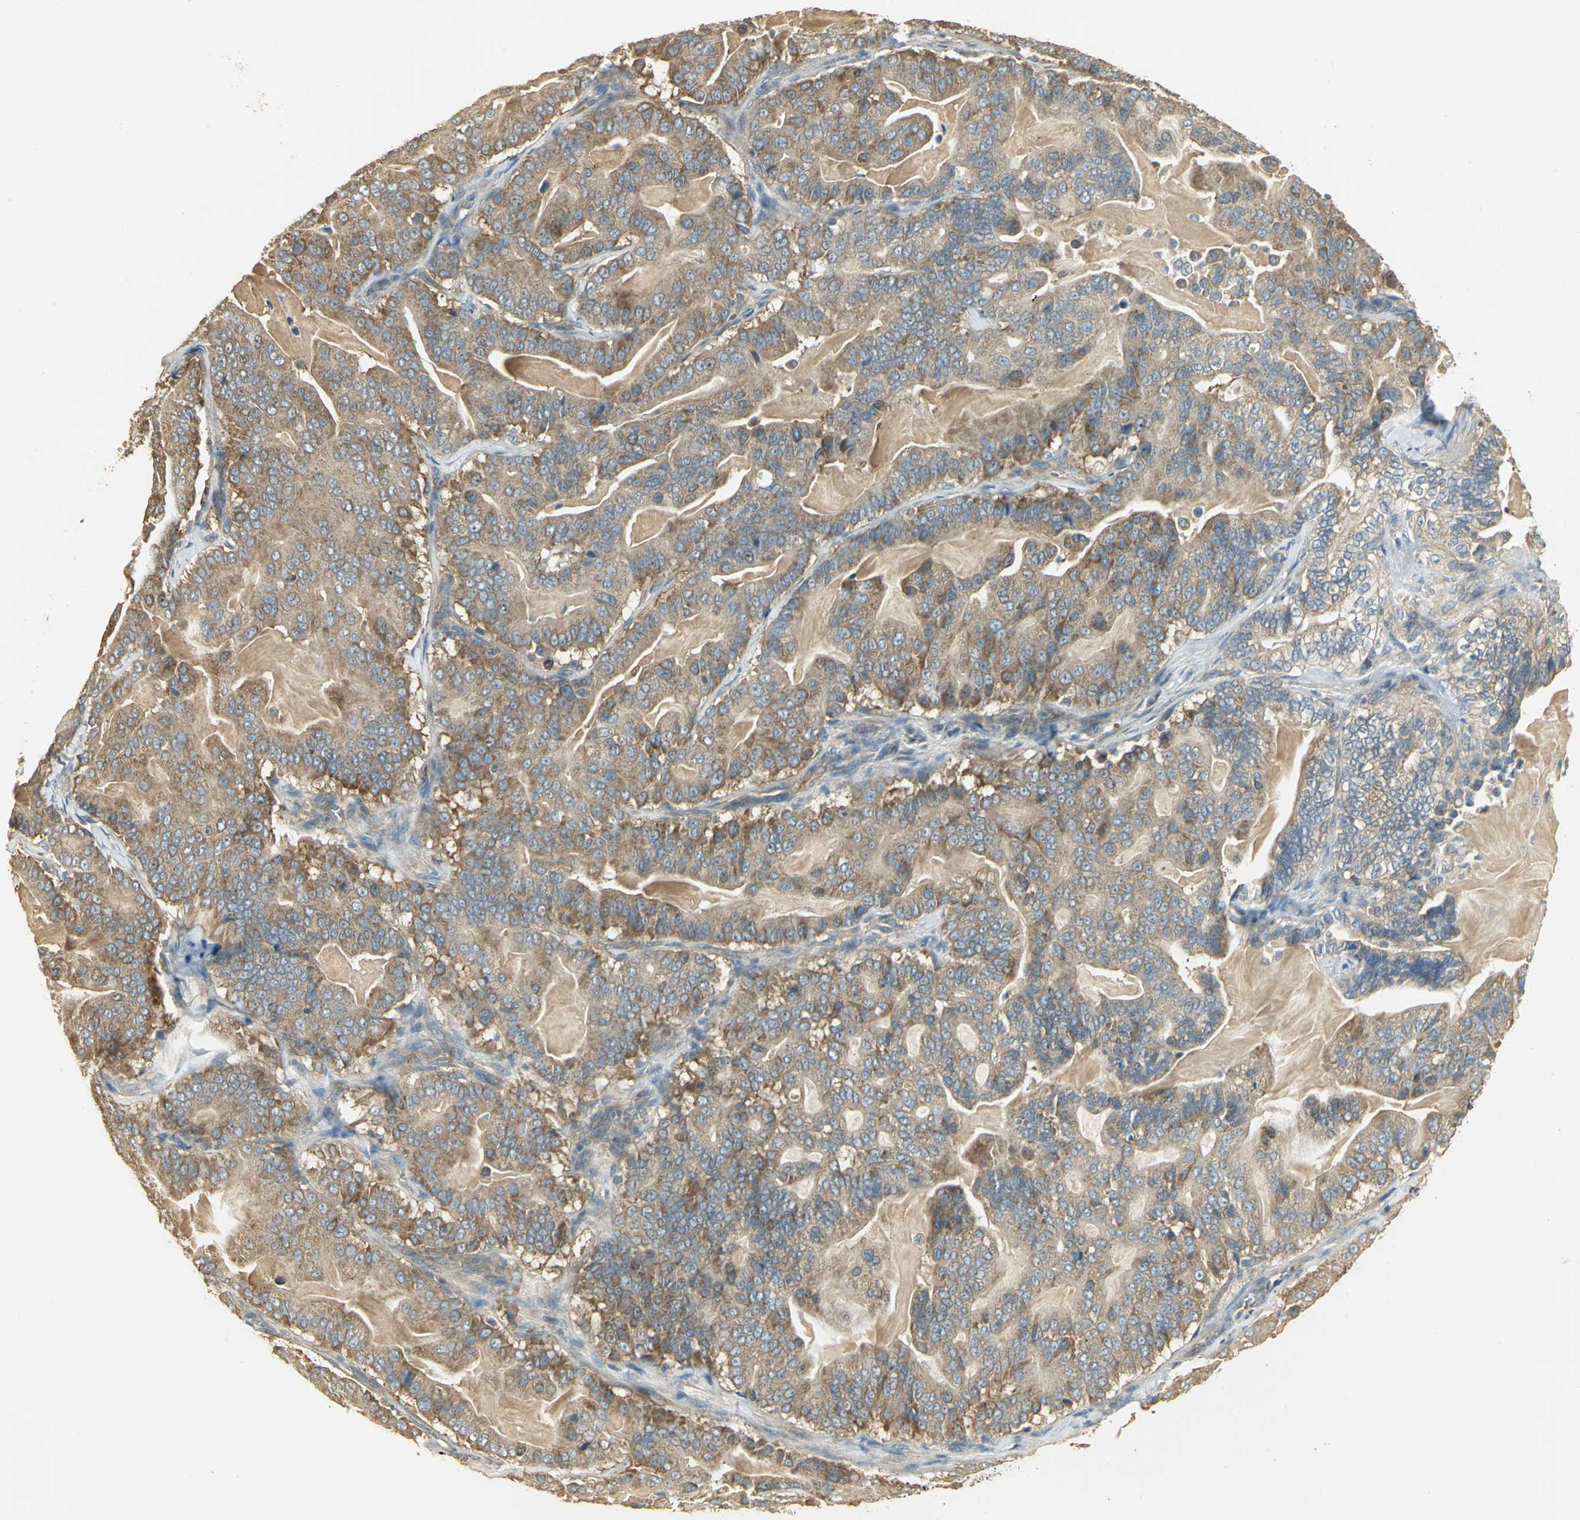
{"staining": {"intensity": "moderate", "quantity": ">75%", "location": "cytoplasmic/membranous"}, "tissue": "pancreatic cancer", "cell_type": "Tumor cells", "image_type": "cancer", "snomed": [{"axis": "morphology", "description": "Adenocarcinoma, NOS"}, {"axis": "topography", "description": "Pancreas"}], "caption": "Brown immunohistochemical staining in human pancreatic cancer (adenocarcinoma) reveals moderate cytoplasmic/membranous staining in about >75% of tumor cells. The staining was performed using DAB, with brown indicating positive protein expression. Nuclei are stained blue with hematoxylin.", "gene": "RARS1", "patient": {"sex": "male", "age": 63}}